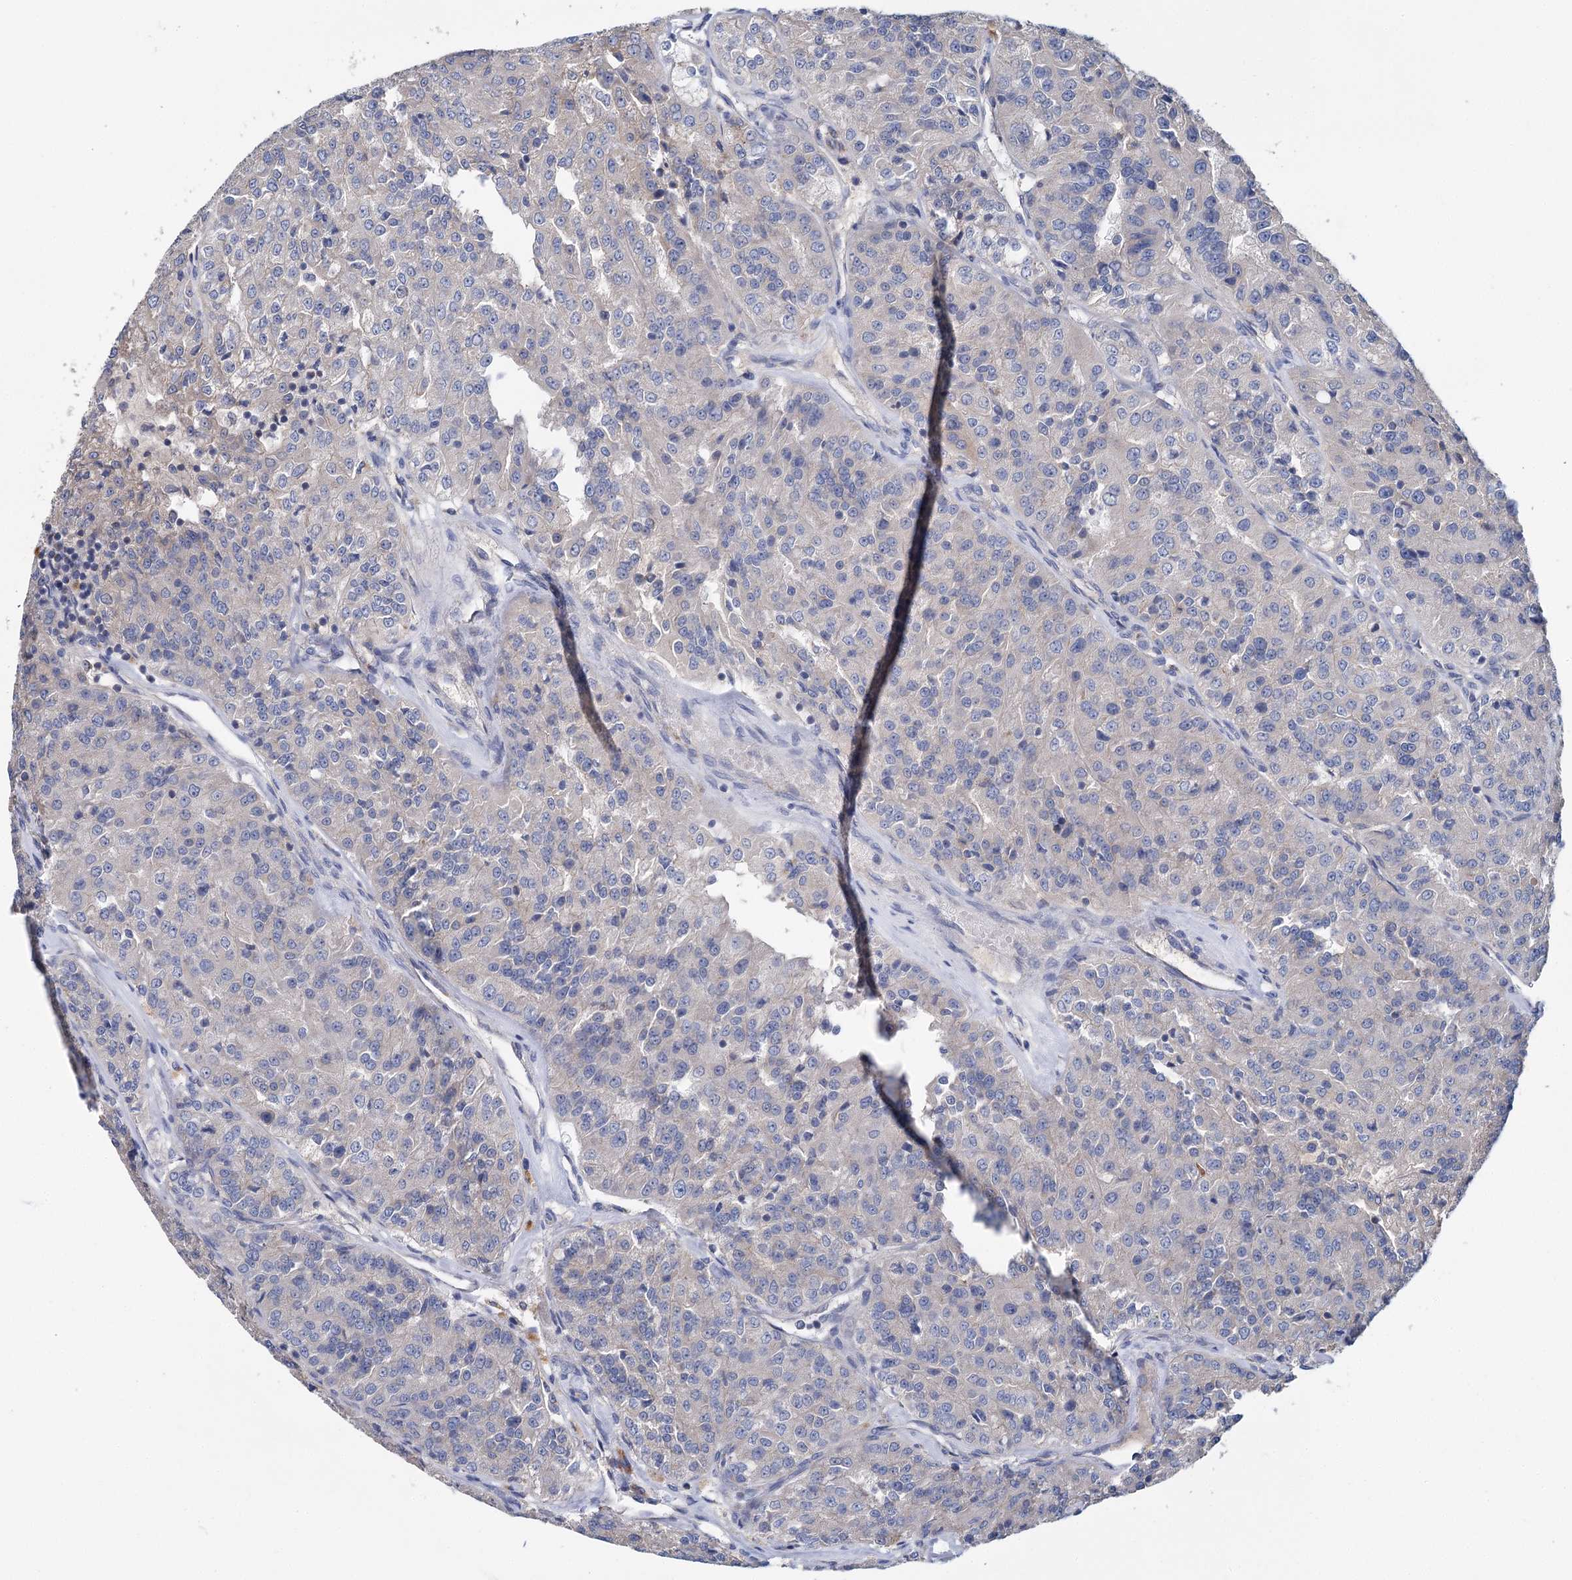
{"staining": {"intensity": "negative", "quantity": "none", "location": "none"}, "tissue": "renal cancer", "cell_type": "Tumor cells", "image_type": "cancer", "snomed": [{"axis": "morphology", "description": "Adenocarcinoma, NOS"}, {"axis": "topography", "description": "Kidney"}], "caption": "Immunohistochemical staining of renal cancer (adenocarcinoma) shows no significant staining in tumor cells.", "gene": "ANKRD16", "patient": {"sex": "female", "age": 63}}